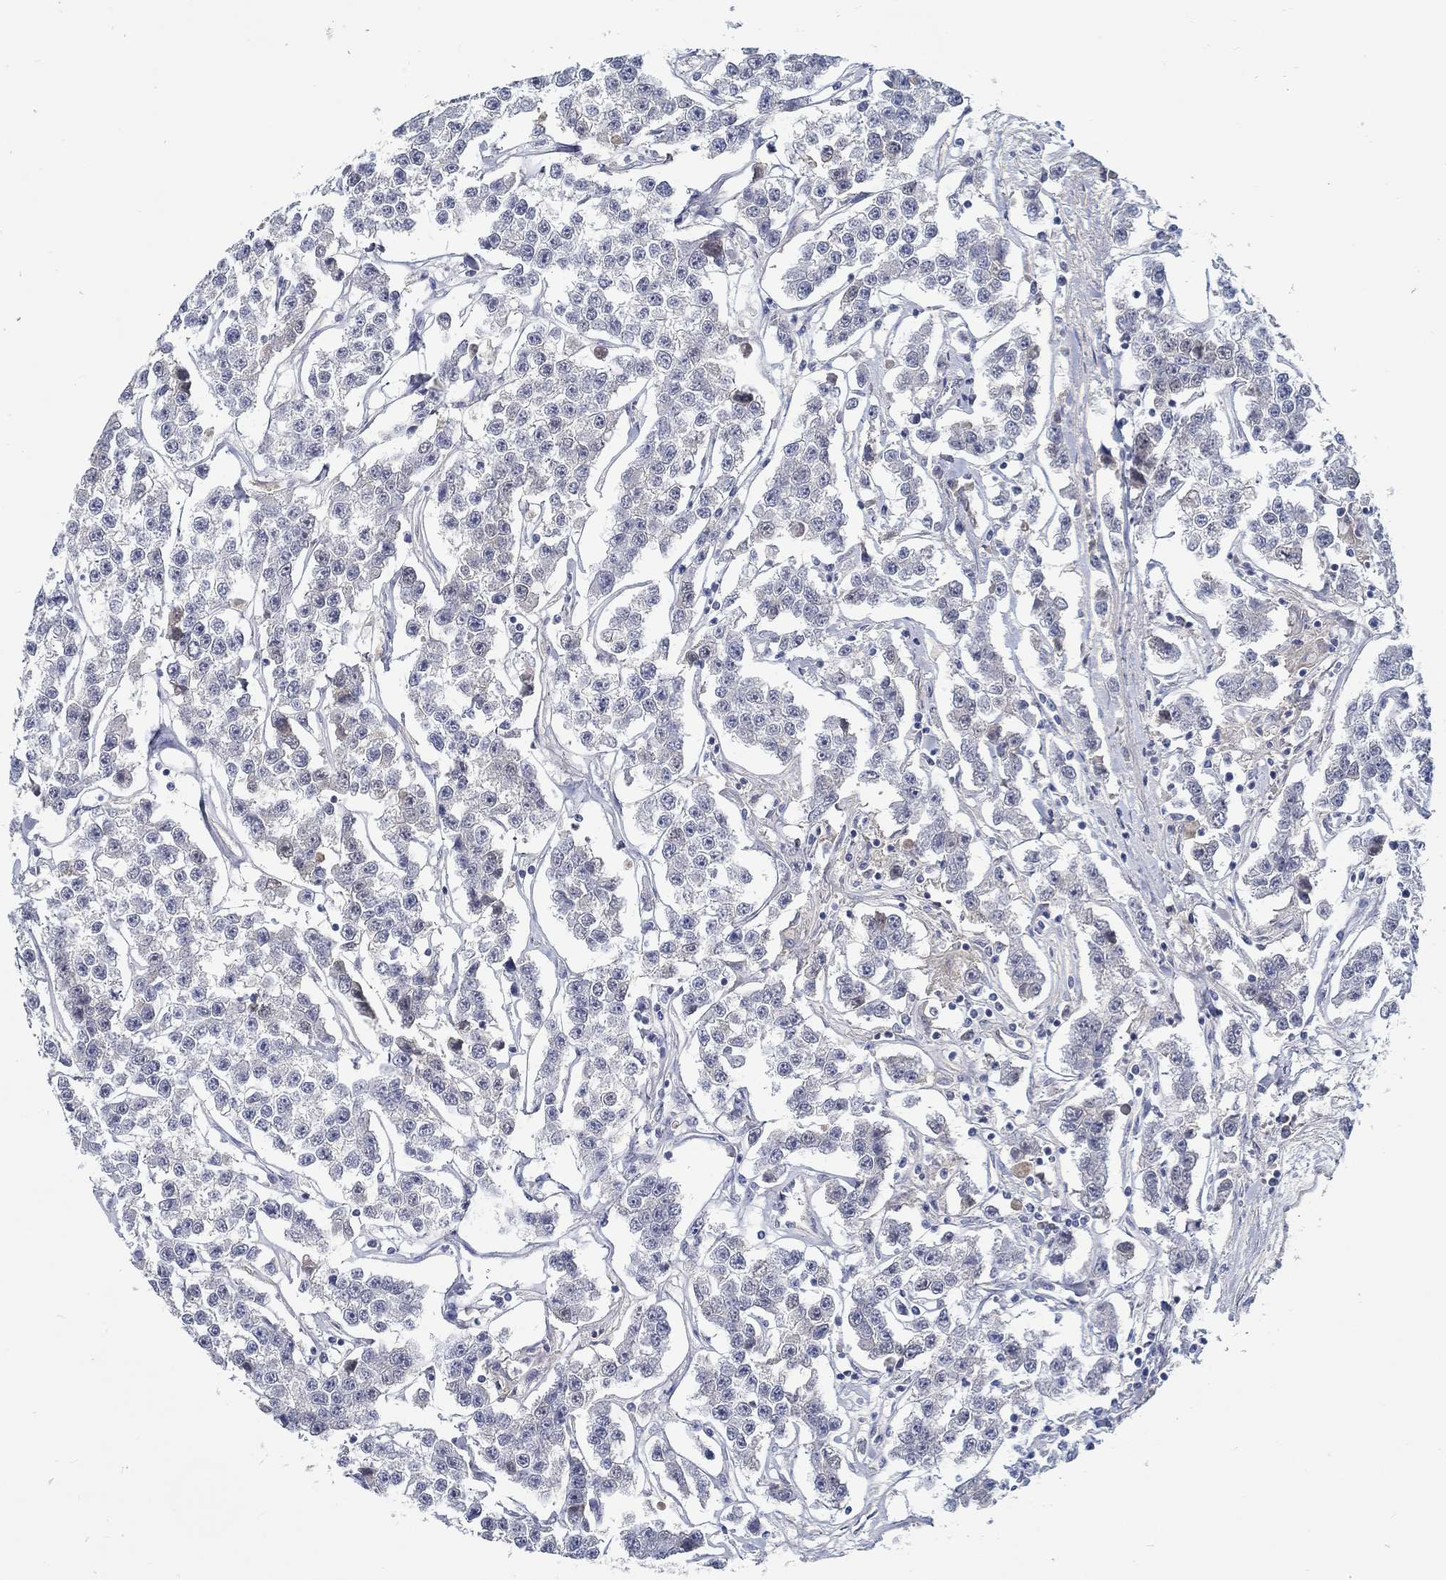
{"staining": {"intensity": "negative", "quantity": "none", "location": "none"}, "tissue": "testis cancer", "cell_type": "Tumor cells", "image_type": "cancer", "snomed": [{"axis": "morphology", "description": "Seminoma, NOS"}, {"axis": "topography", "description": "Testis"}], "caption": "High magnification brightfield microscopy of testis cancer stained with DAB (3,3'-diaminobenzidine) (brown) and counterstained with hematoxylin (blue): tumor cells show no significant staining. The staining is performed using DAB (3,3'-diaminobenzidine) brown chromogen with nuclei counter-stained in using hematoxylin.", "gene": "MYBPC1", "patient": {"sex": "male", "age": 59}}